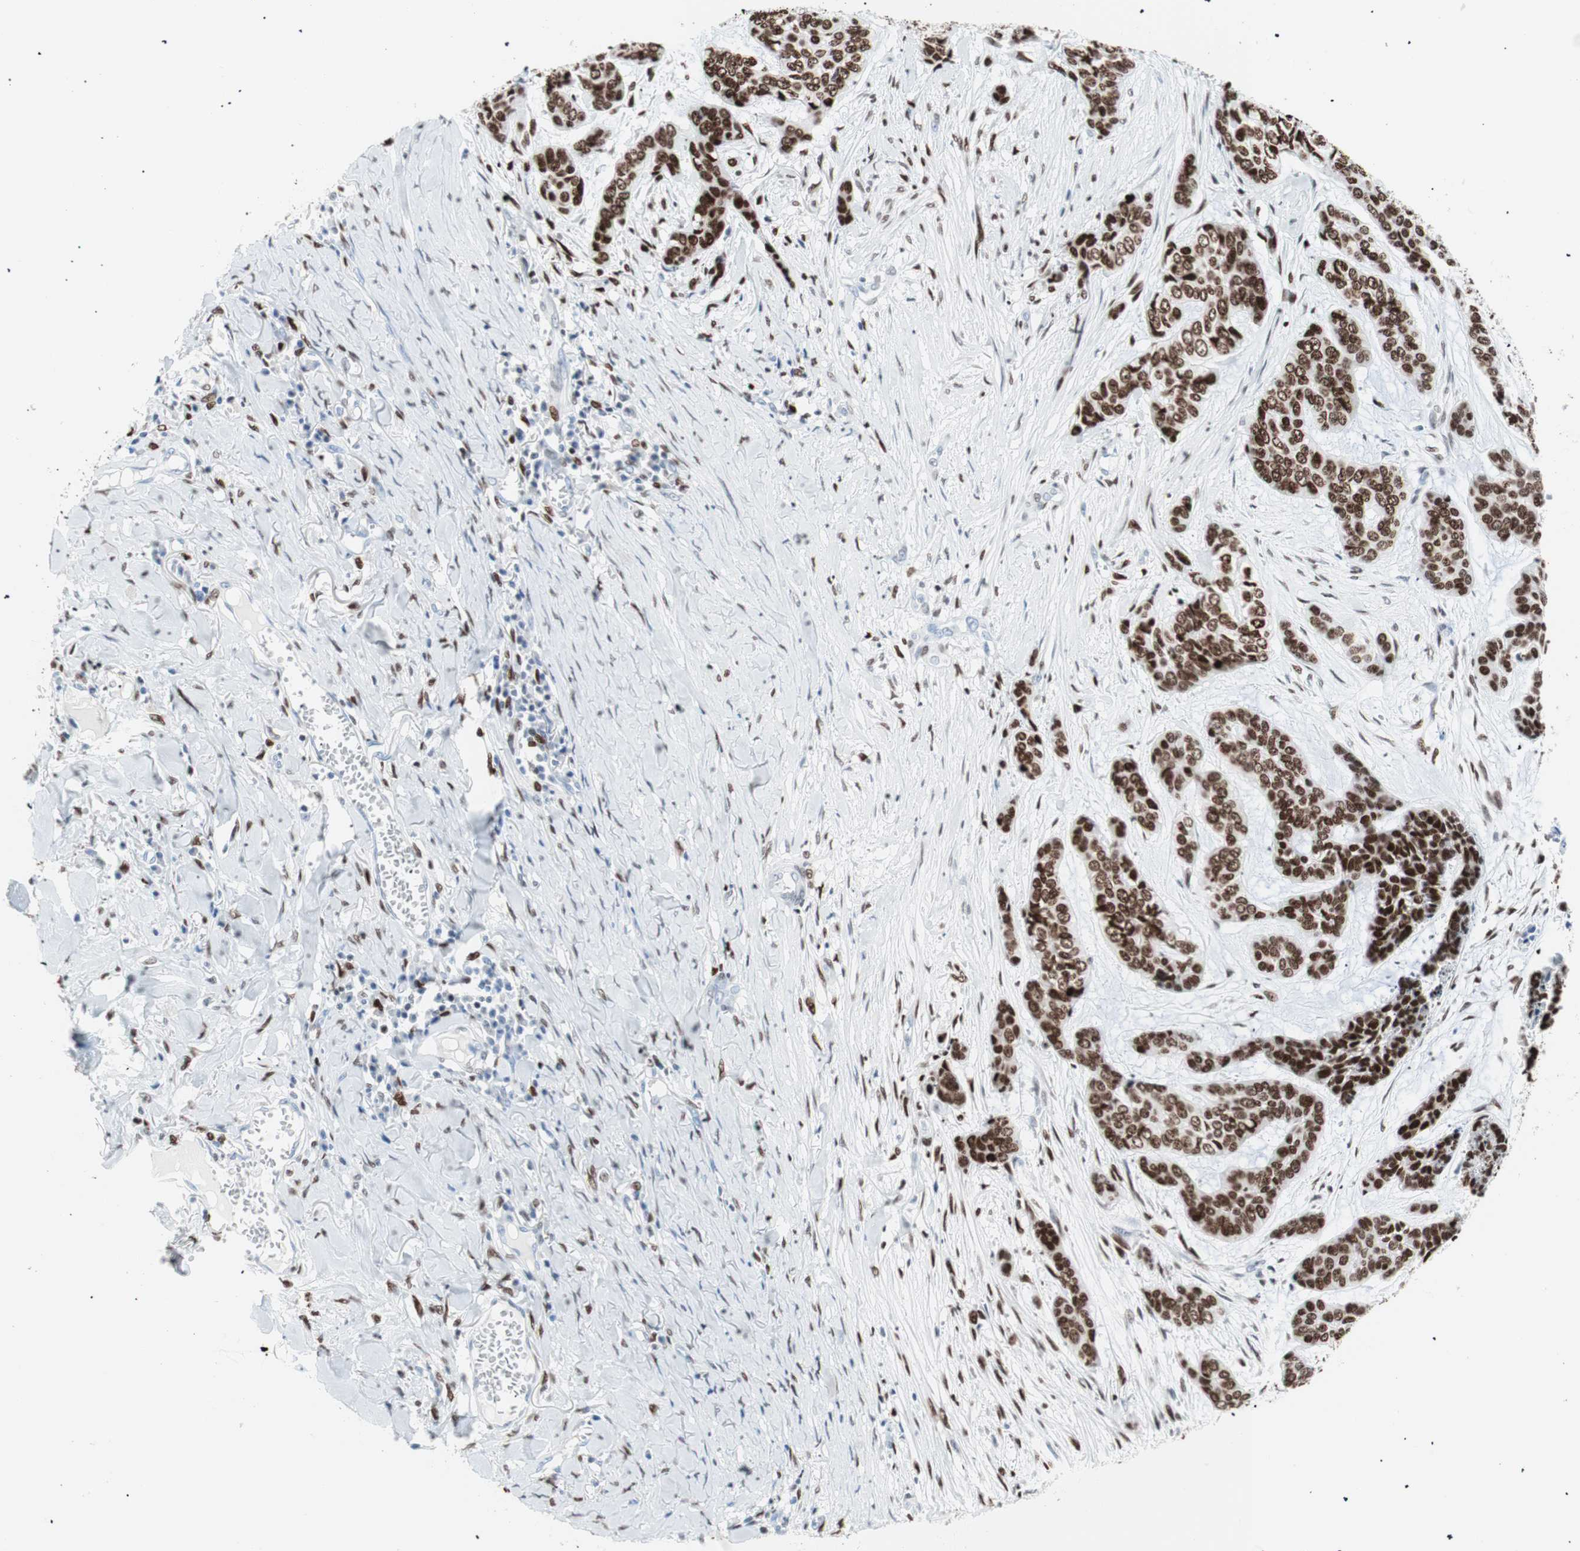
{"staining": {"intensity": "strong", "quantity": "25%-75%", "location": "nuclear"}, "tissue": "skin cancer", "cell_type": "Tumor cells", "image_type": "cancer", "snomed": [{"axis": "morphology", "description": "Basal cell carcinoma"}, {"axis": "topography", "description": "Skin"}], "caption": "A brown stain highlights strong nuclear positivity of a protein in skin cancer (basal cell carcinoma) tumor cells.", "gene": "CEBPB", "patient": {"sex": "female", "age": 64}}